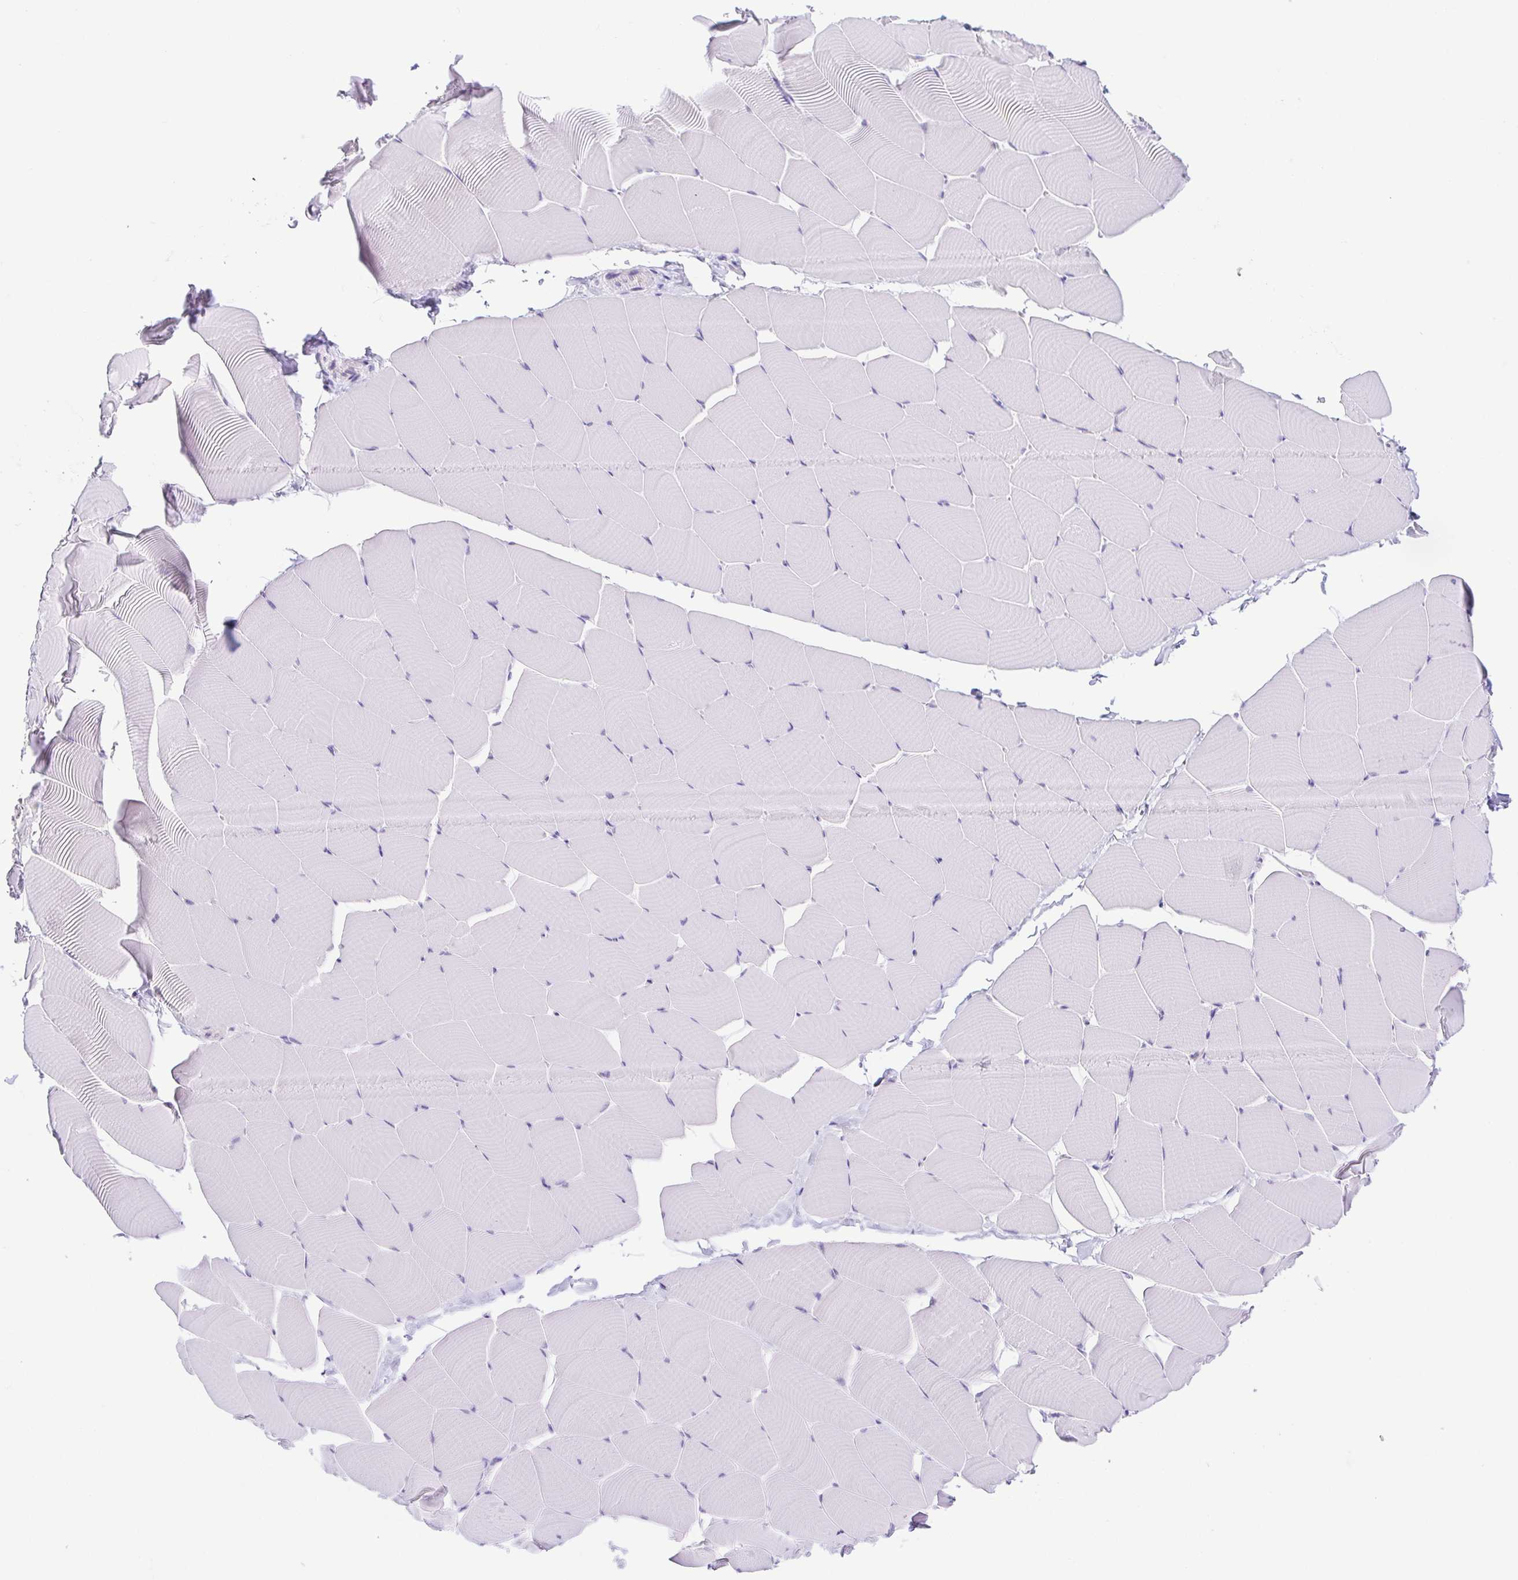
{"staining": {"intensity": "negative", "quantity": "none", "location": "none"}, "tissue": "skeletal muscle", "cell_type": "Myocytes", "image_type": "normal", "snomed": [{"axis": "morphology", "description": "Normal tissue, NOS"}, {"axis": "topography", "description": "Skeletal muscle"}], "caption": "A high-resolution photomicrograph shows immunohistochemistry (IHC) staining of unremarkable skeletal muscle, which exhibits no significant expression in myocytes.", "gene": "KRTDAP", "patient": {"sex": "male", "age": 25}}